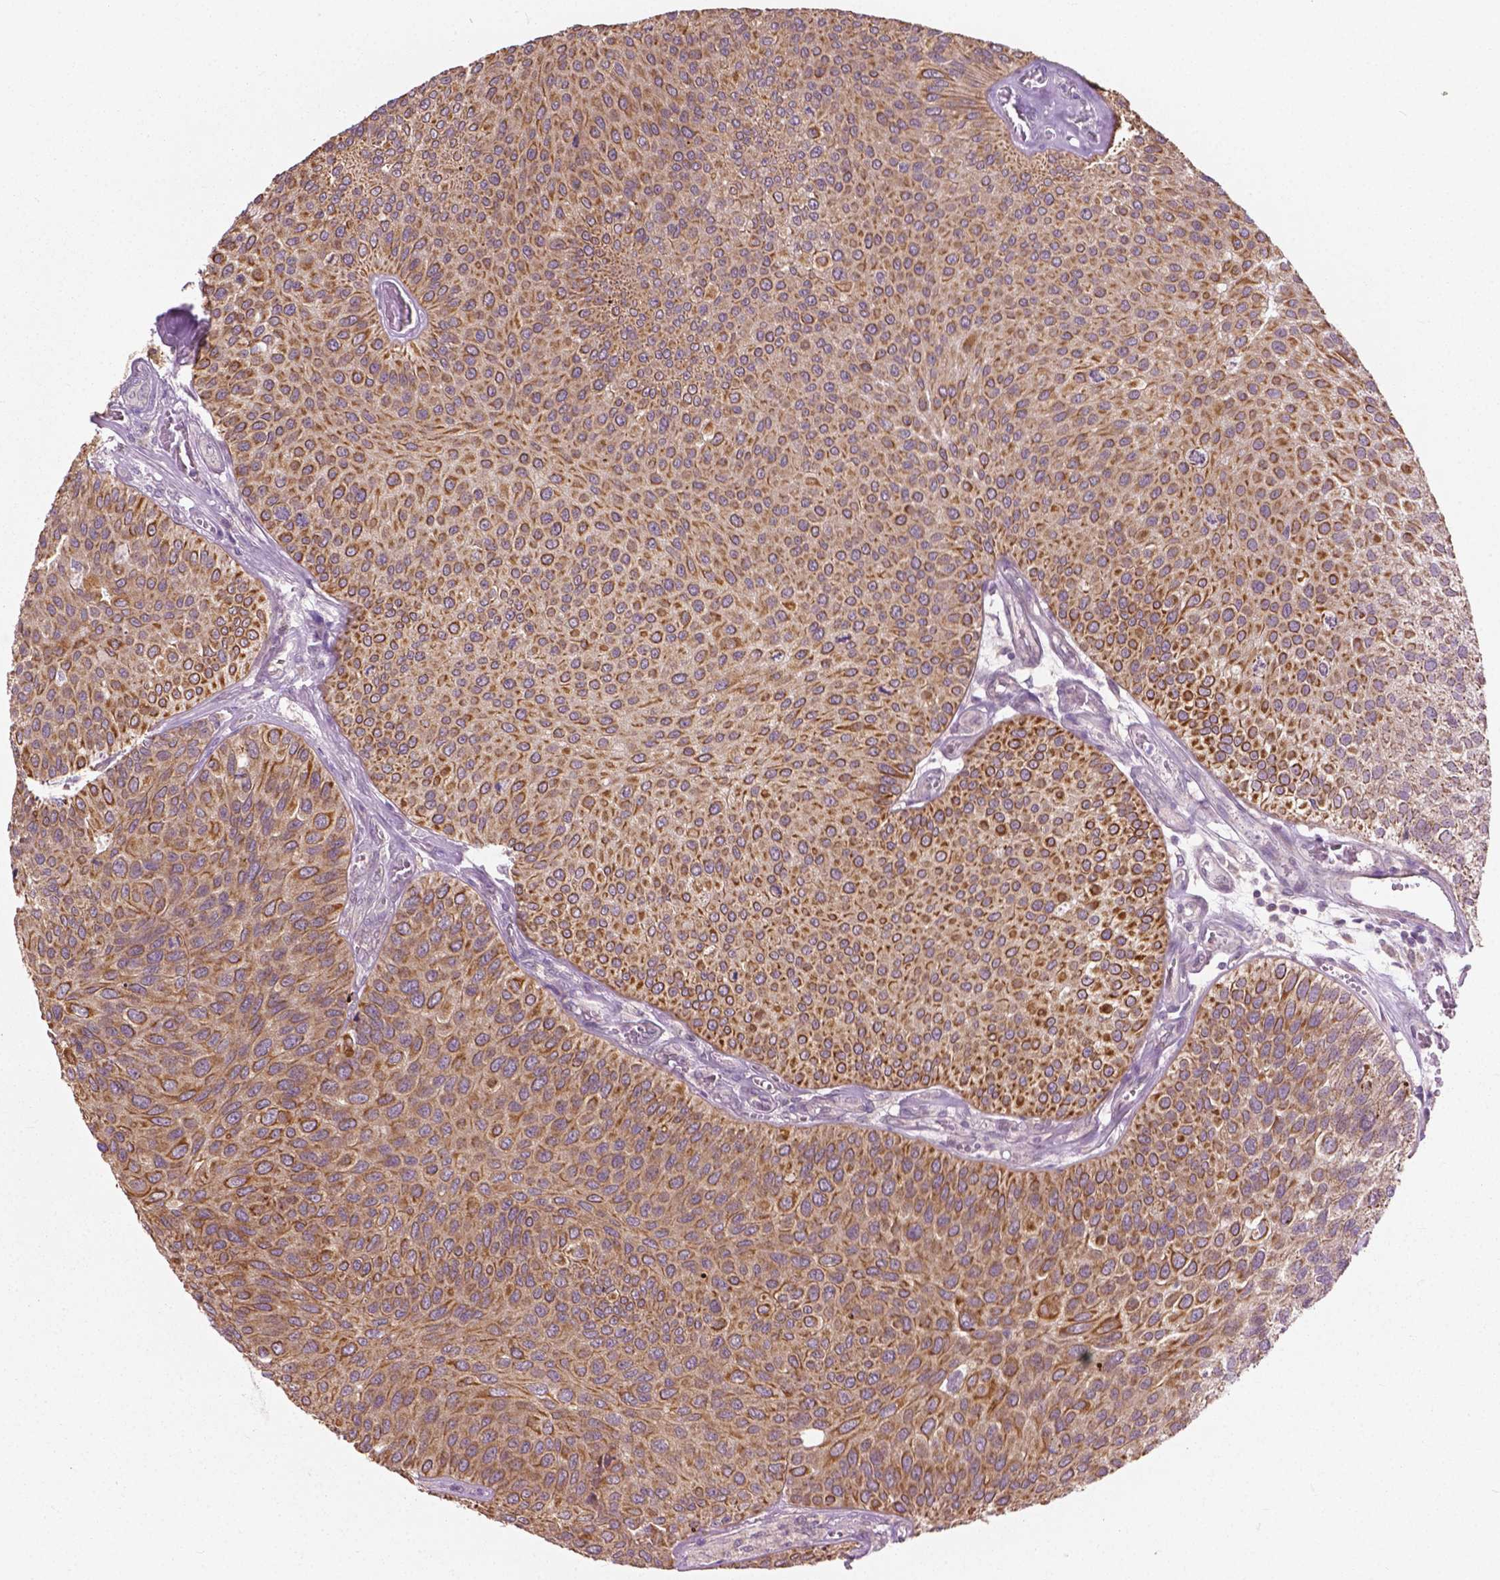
{"staining": {"intensity": "moderate", "quantity": ">75%", "location": "cytoplasmic/membranous"}, "tissue": "urothelial cancer", "cell_type": "Tumor cells", "image_type": "cancer", "snomed": [{"axis": "morphology", "description": "Urothelial carcinoma, Low grade"}, {"axis": "topography", "description": "Urinary bladder"}], "caption": "DAB immunohistochemical staining of urothelial carcinoma (low-grade) reveals moderate cytoplasmic/membranous protein expression in about >75% of tumor cells.", "gene": "MZT1", "patient": {"sex": "female", "age": 87}}